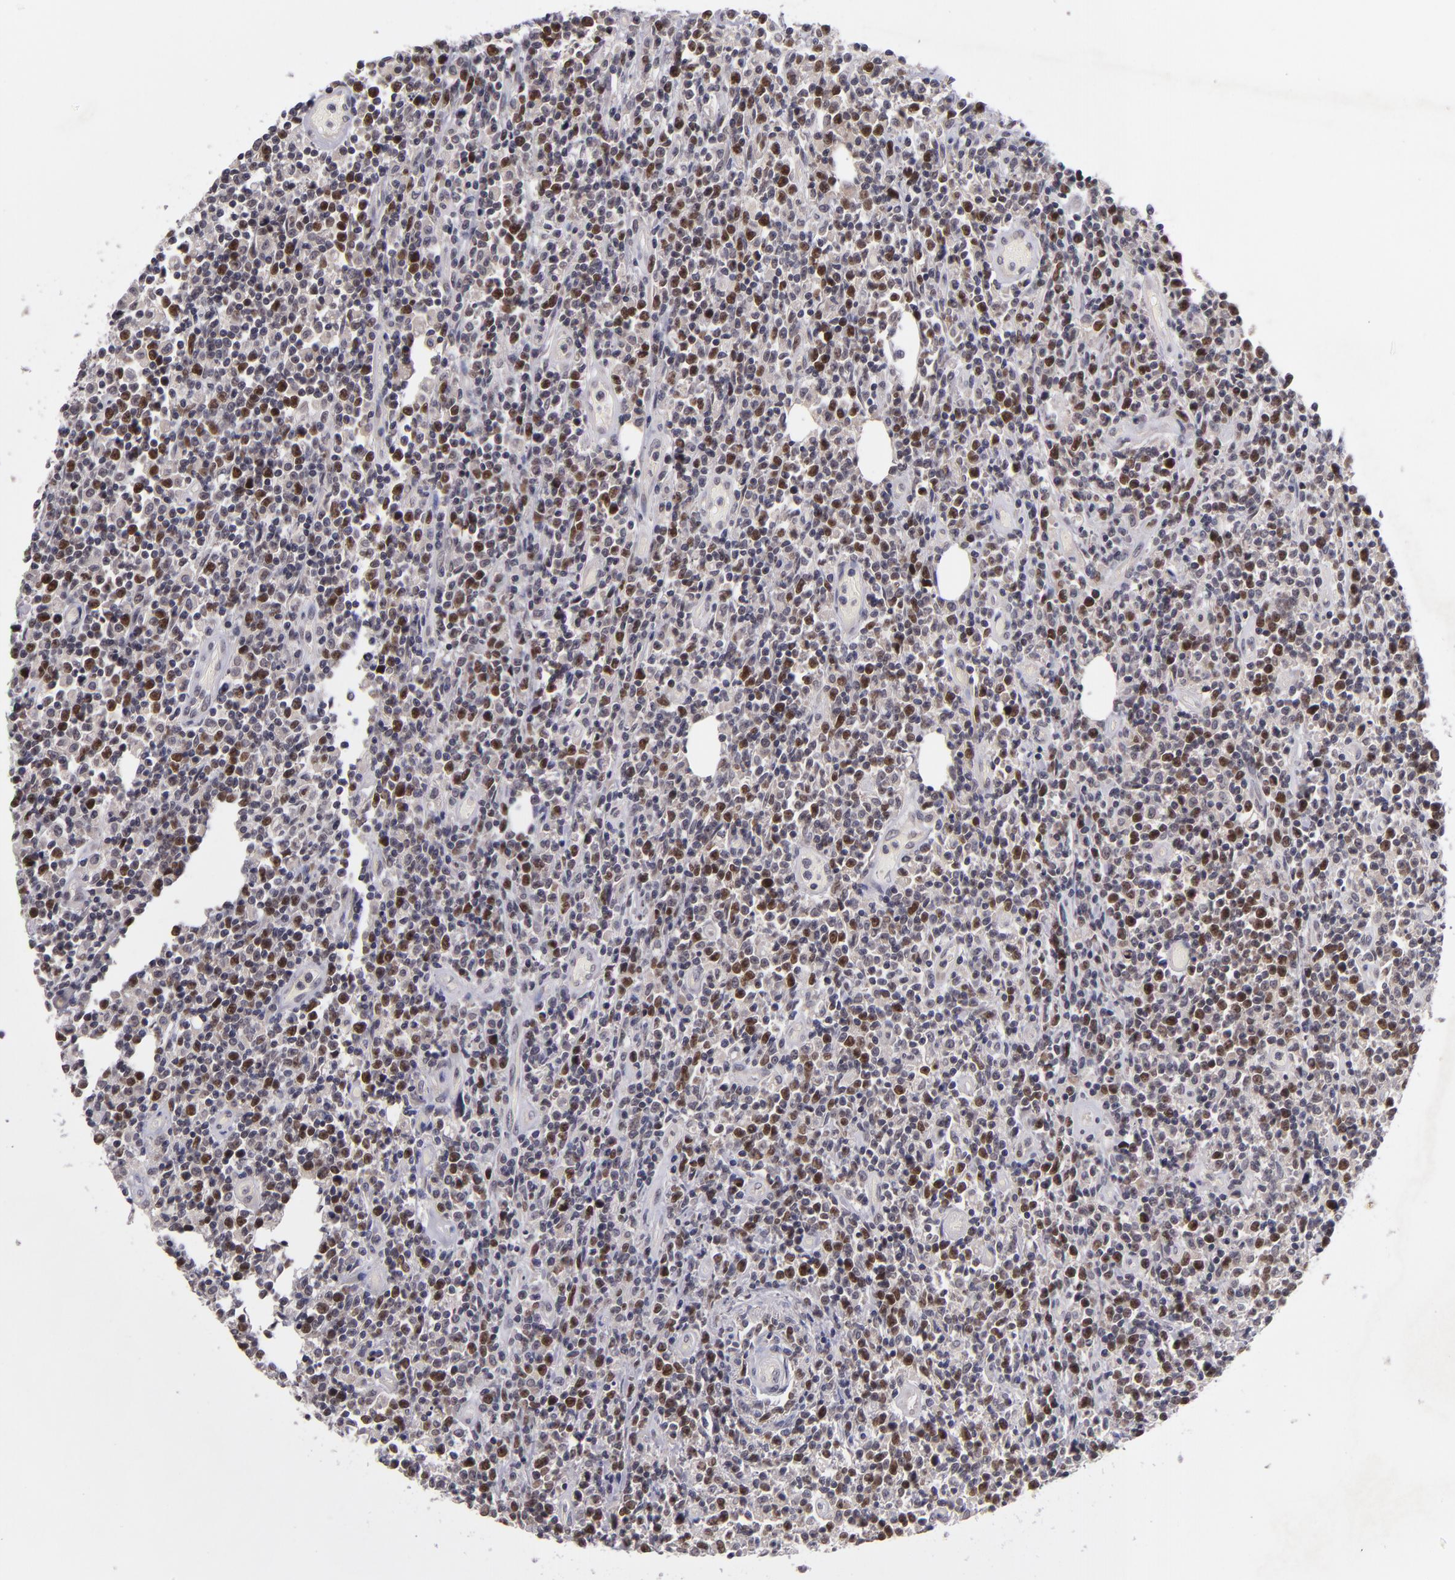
{"staining": {"intensity": "strong", "quantity": "25%-75%", "location": "nuclear"}, "tissue": "lymphoma", "cell_type": "Tumor cells", "image_type": "cancer", "snomed": [{"axis": "morphology", "description": "Malignant lymphoma, non-Hodgkin's type, High grade"}, {"axis": "topography", "description": "Colon"}], "caption": "The micrograph reveals a brown stain indicating the presence of a protein in the nuclear of tumor cells in lymphoma. (Brightfield microscopy of DAB IHC at high magnification).", "gene": "CDC7", "patient": {"sex": "male", "age": 82}}